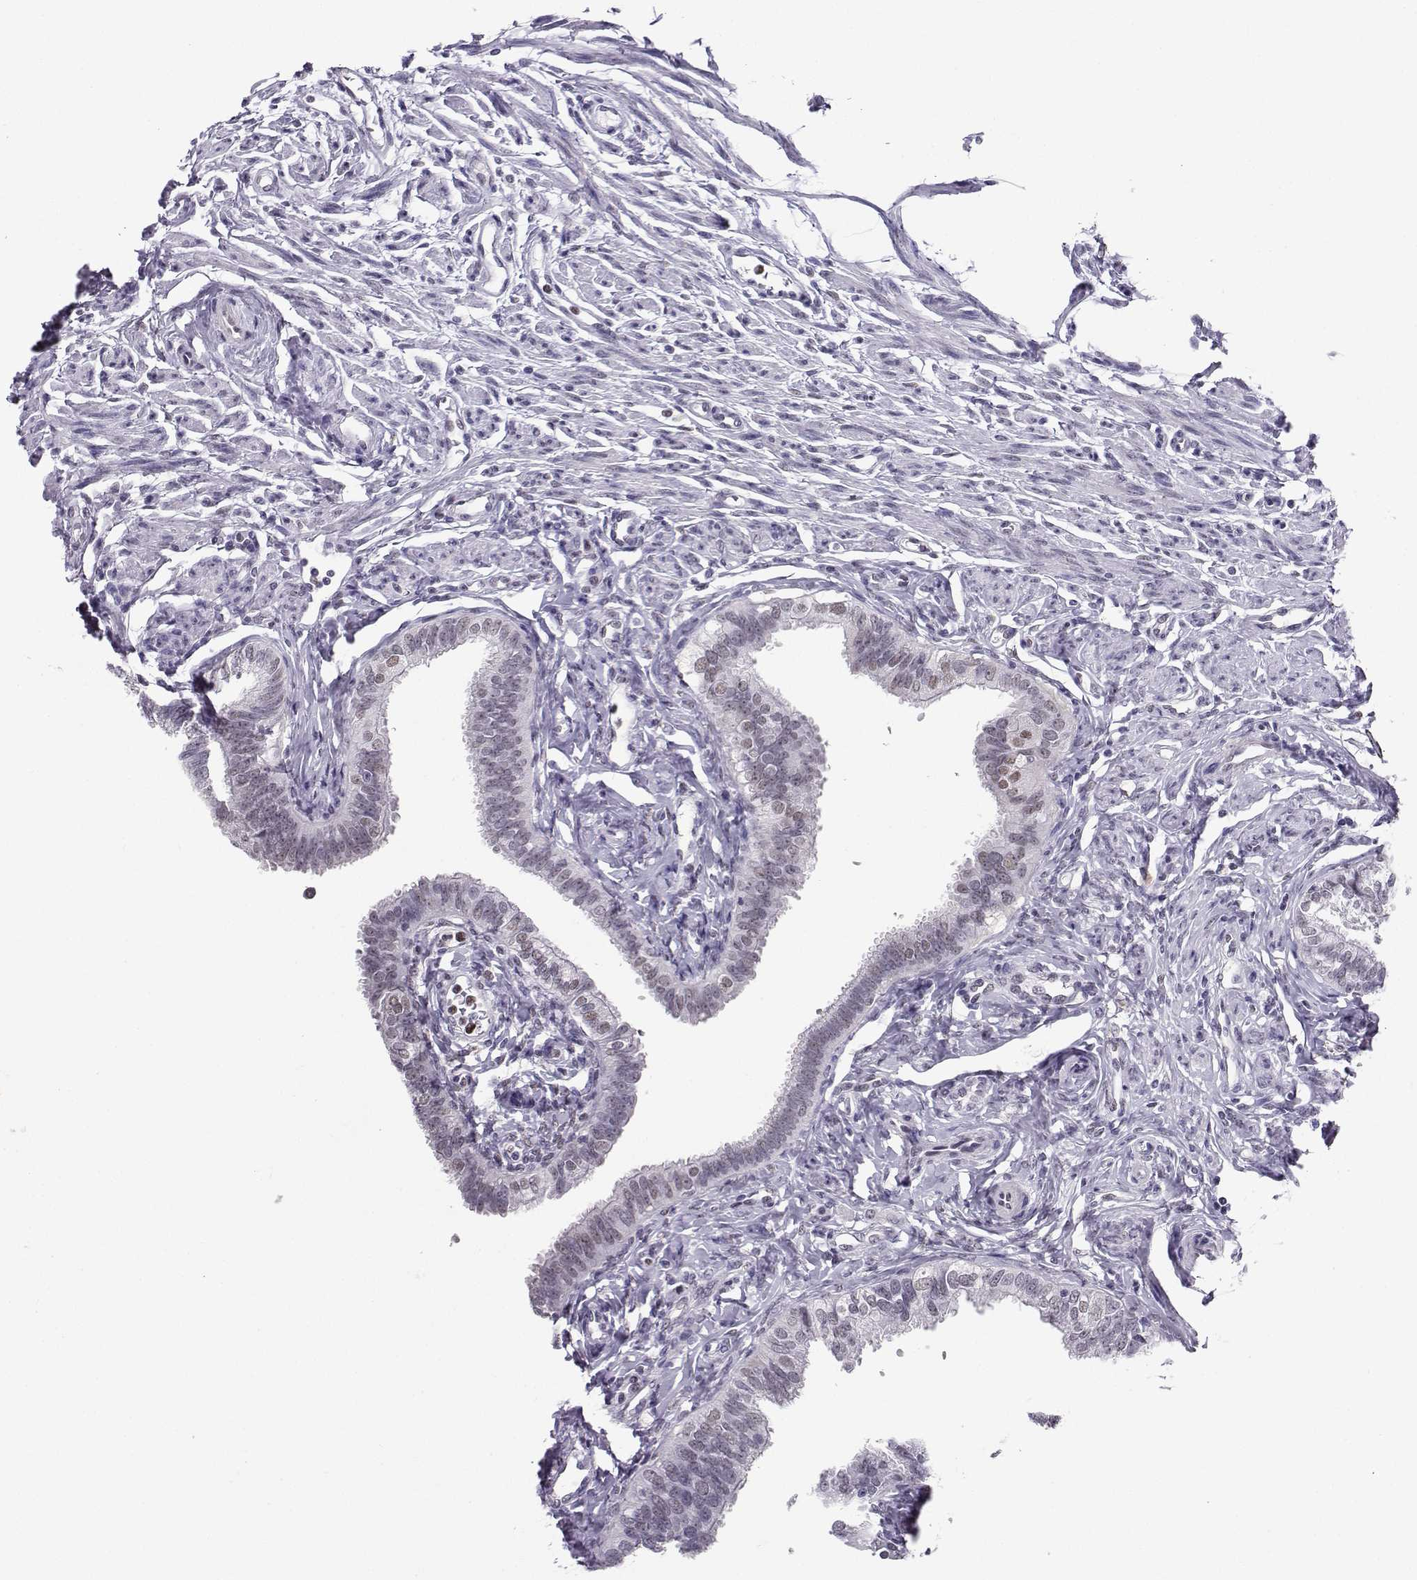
{"staining": {"intensity": "weak", "quantity": "<25%", "location": "nuclear"}, "tissue": "fallopian tube", "cell_type": "Glandular cells", "image_type": "normal", "snomed": [{"axis": "morphology", "description": "Normal tissue, NOS"}, {"axis": "topography", "description": "Fallopian tube"}], "caption": "A photomicrograph of fallopian tube stained for a protein demonstrates no brown staining in glandular cells. (DAB immunohistochemistry visualized using brightfield microscopy, high magnification).", "gene": "TEDC2", "patient": {"sex": "female", "age": 54}}